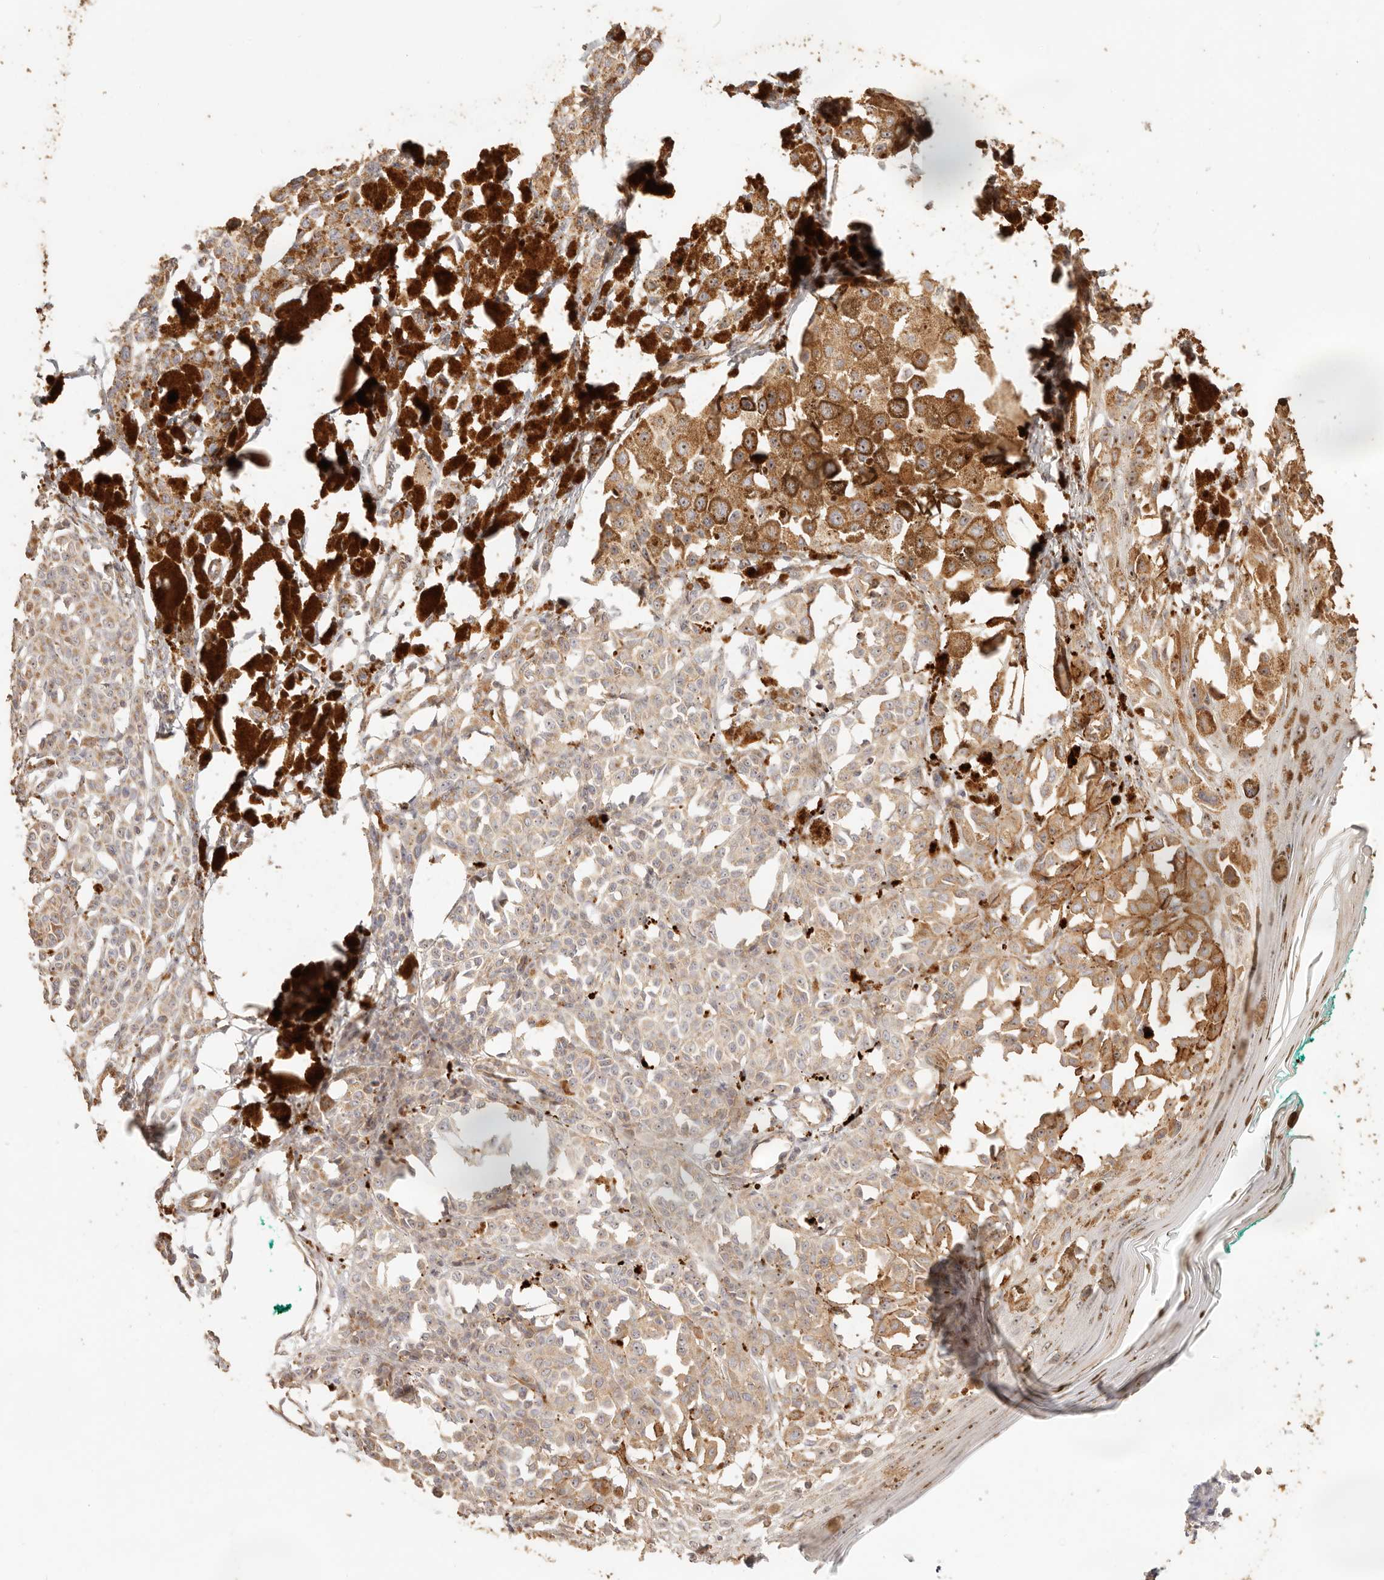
{"staining": {"intensity": "moderate", "quantity": "25%-75%", "location": "cytoplasmic/membranous,nuclear"}, "tissue": "melanoma", "cell_type": "Tumor cells", "image_type": "cancer", "snomed": [{"axis": "morphology", "description": "Malignant melanoma, NOS"}, {"axis": "topography", "description": "Skin of leg"}], "caption": "Human melanoma stained with a brown dye reveals moderate cytoplasmic/membranous and nuclear positive positivity in about 25%-75% of tumor cells.", "gene": "PTPN22", "patient": {"sex": "female", "age": 72}}